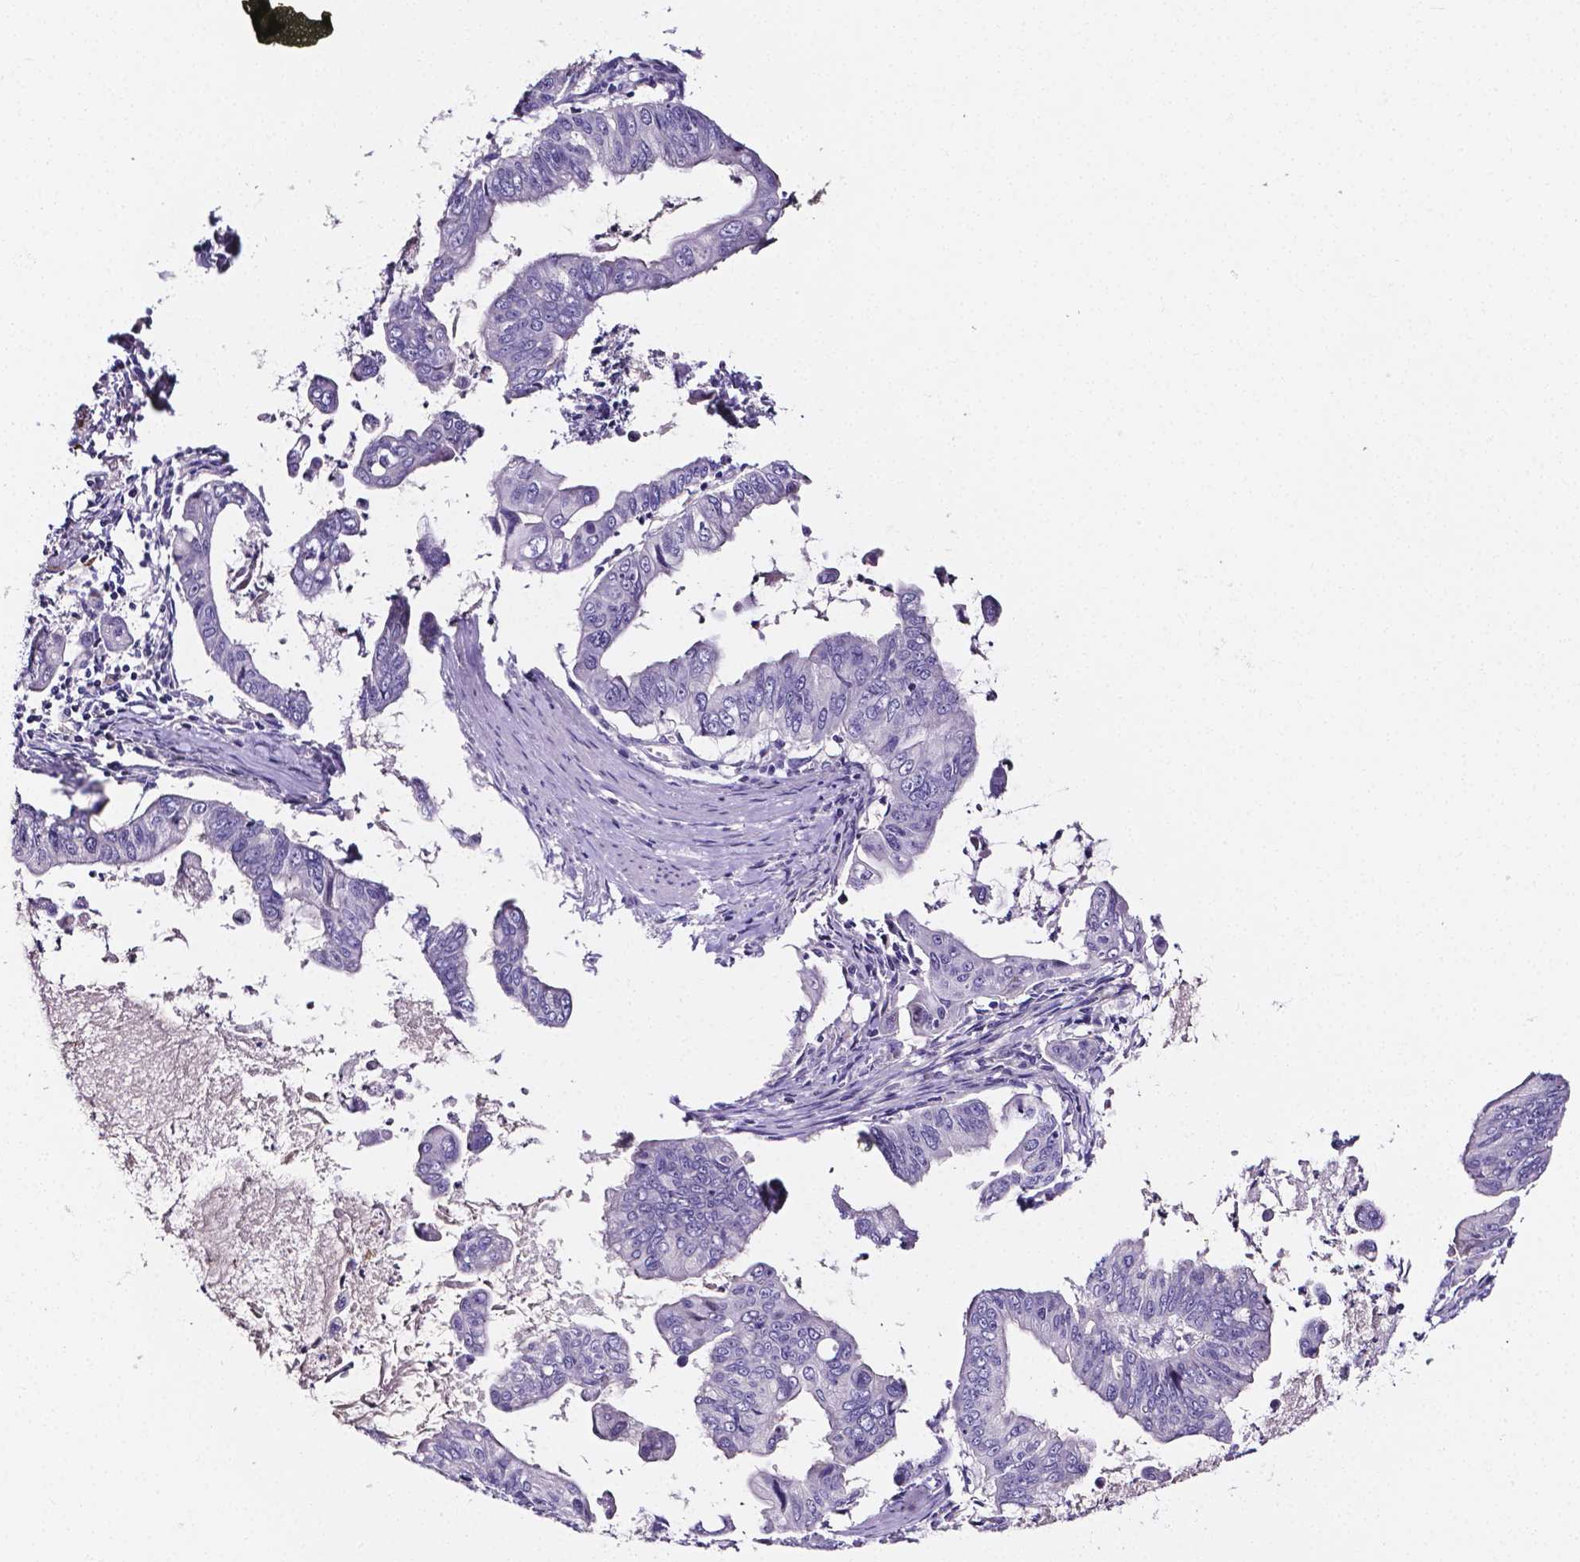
{"staining": {"intensity": "negative", "quantity": "none", "location": "none"}, "tissue": "stomach cancer", "cell_type": "Tumor cells", "image_type": "cancer", "snomed": [{"axis": "morphology", "description": "Adenocarcinoma, NOS"}, {"axis": "topography", "description": "Stomach, upper"}], "caption": "The image exhibits no significant positivity in tumor cells of stomach cancer (adenocarcinoma).", "gene": "NRGN", "patient": {"sex": "male", "age": 80}}